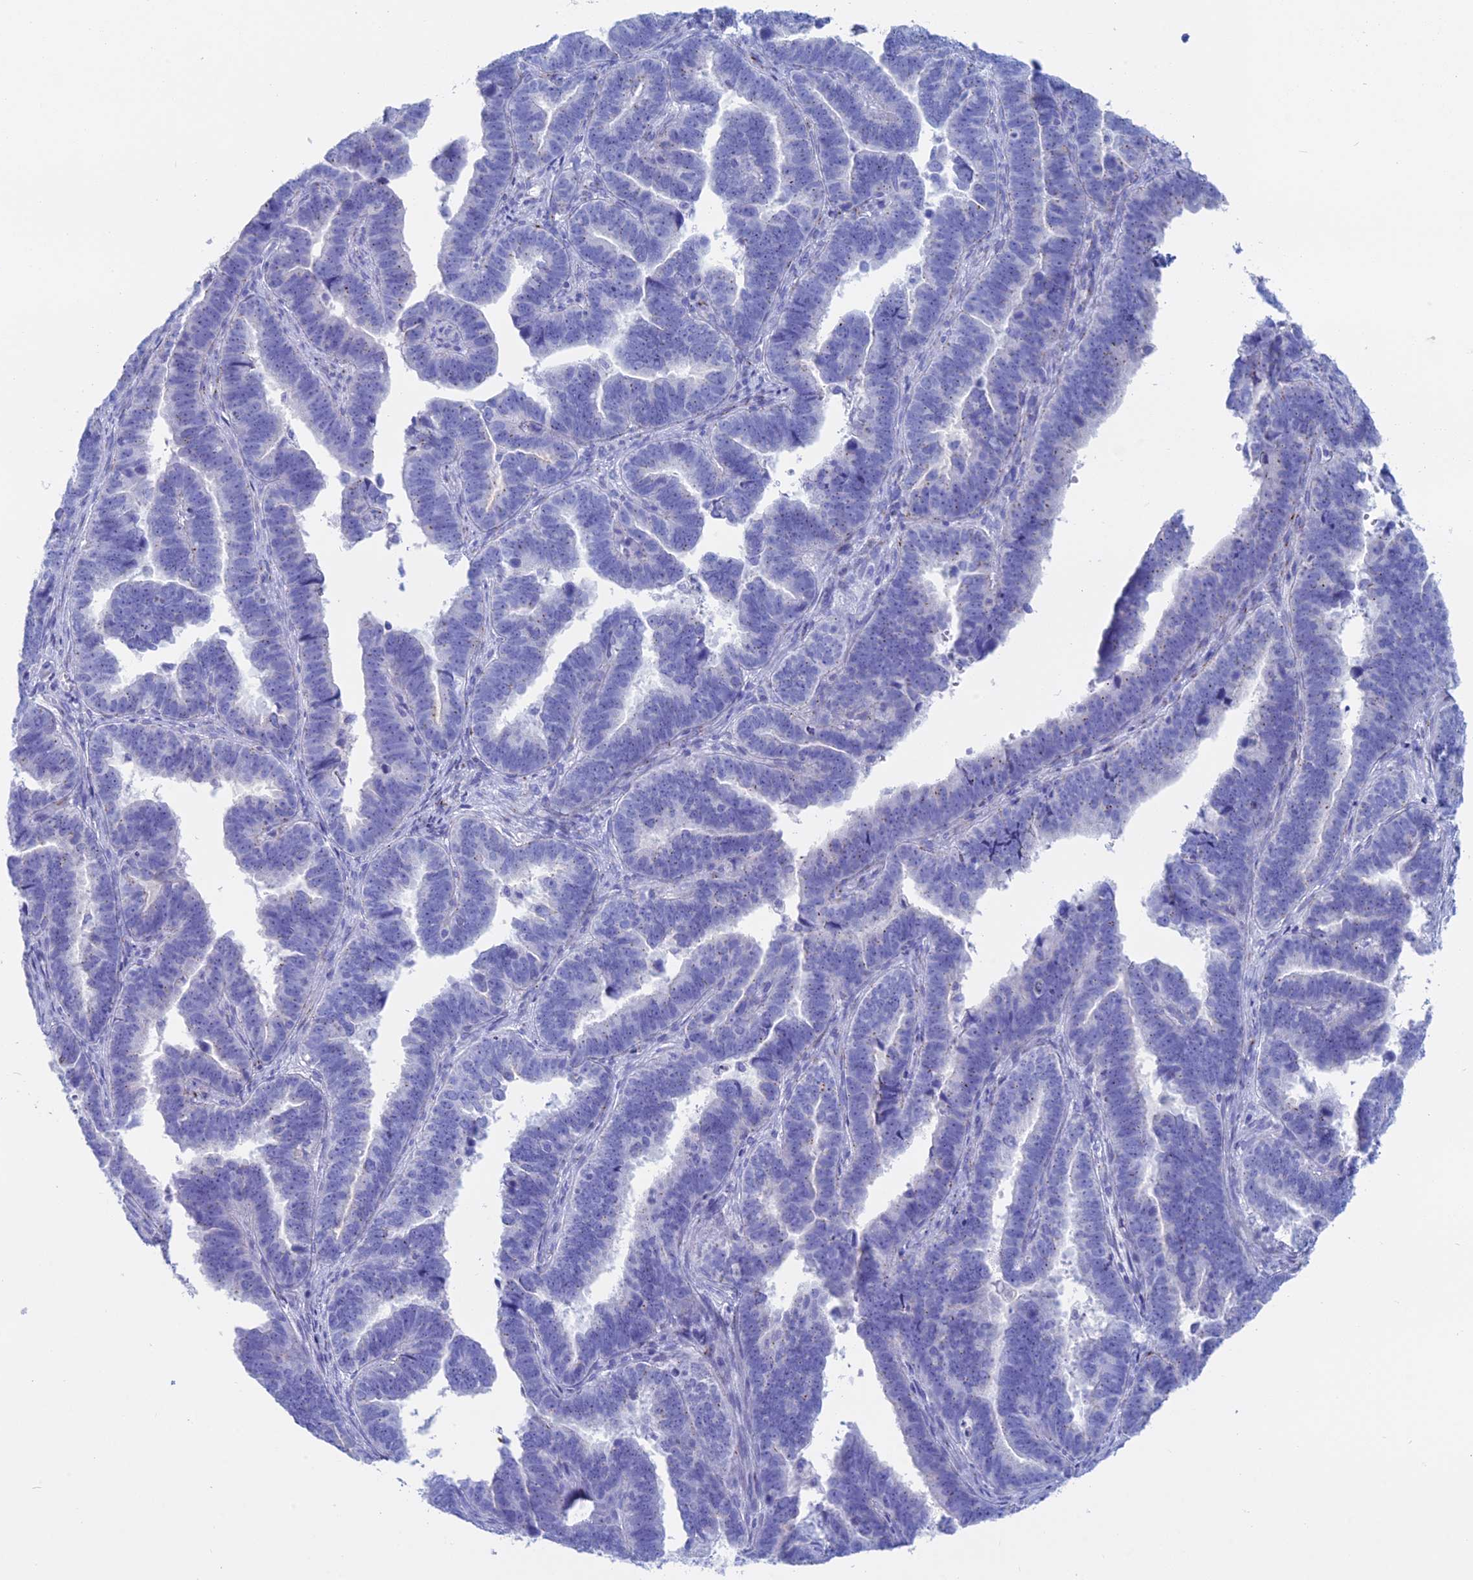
{"staining": {"intensity": "negative", "quantity": "none", "location": "none"}, "tissue": "endometrial cancer", "cell_type": "Tumor cells", "image_type": "cancer", "snomed": [{"axis": "morphology", "description": "Adenocarcinoma, NOS"}, {"axis": "topography", "description": "Endometrium"}], "caption": "High magnification brightfield microscopy of endometrial cancer (adenocarcinoma) stained with DAB (brown) and counterstained with hematoxylin (blue): tumor cells show no significant staining.", "gene": "ERICH4", "patient": {"sex": "female", "age": 75}}